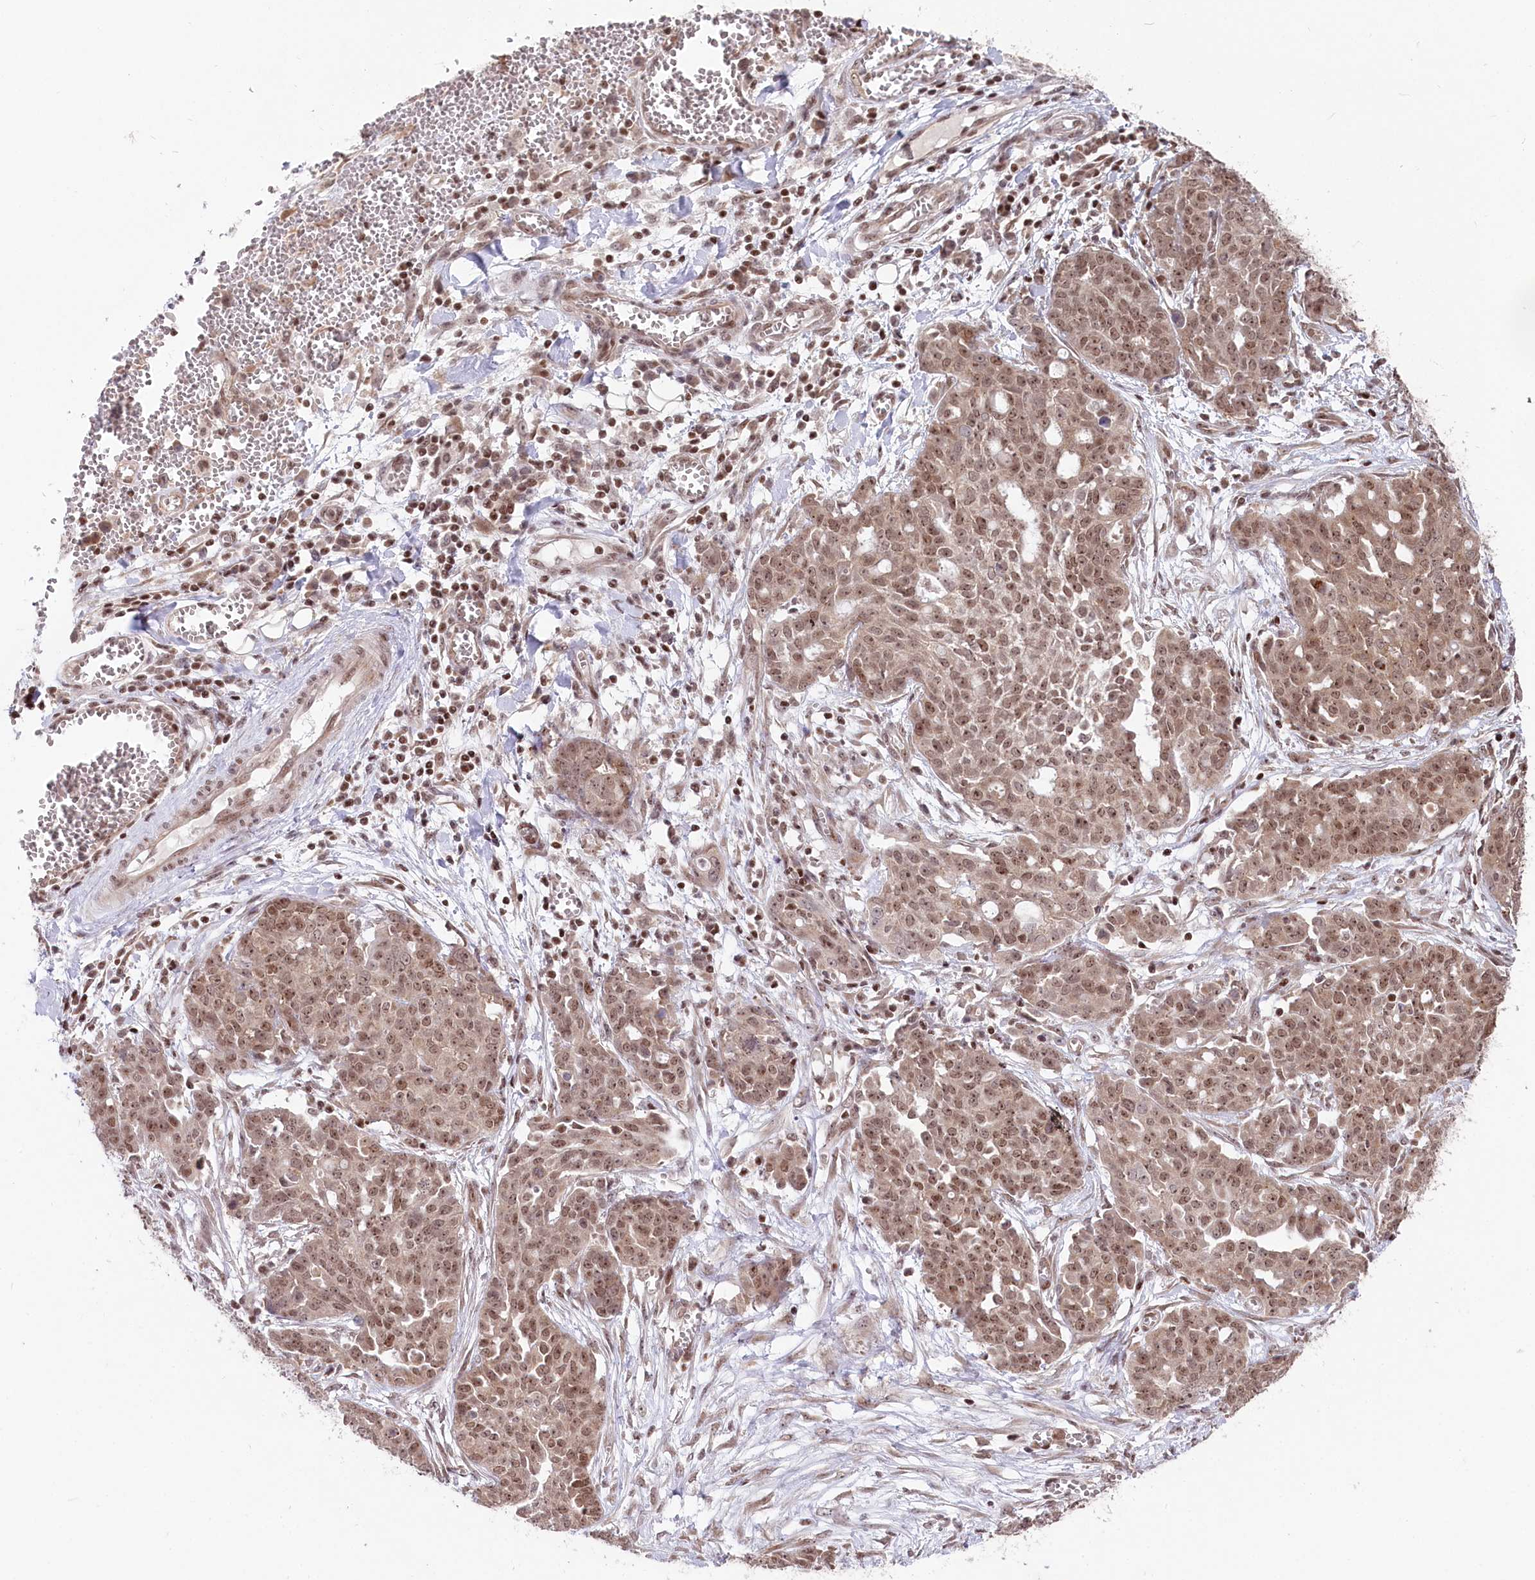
{"staining": {"intensity": "moderate", "quantity": ">75%", "location": "nuclear"}, "tissue": "ovarian cancer", "cell_type": "Tumor cells", "image_type": "cancer", "snomed": [{"axis": "morphology", "description": "Cystadenocarcinoma, serous, NOS"}, {"axis": "topography", "description": "Soft tissue"}, {"axis": "topography", "description": "Ovary"}], "caption": "The immunohistochemical stain highlights moderate nuclear positivity in tumor cells of serous cystadenocarcinoma (ovarian) tissue.", "gene": "CGGBP1", "patient": {"sex": "female", "age": 57}}